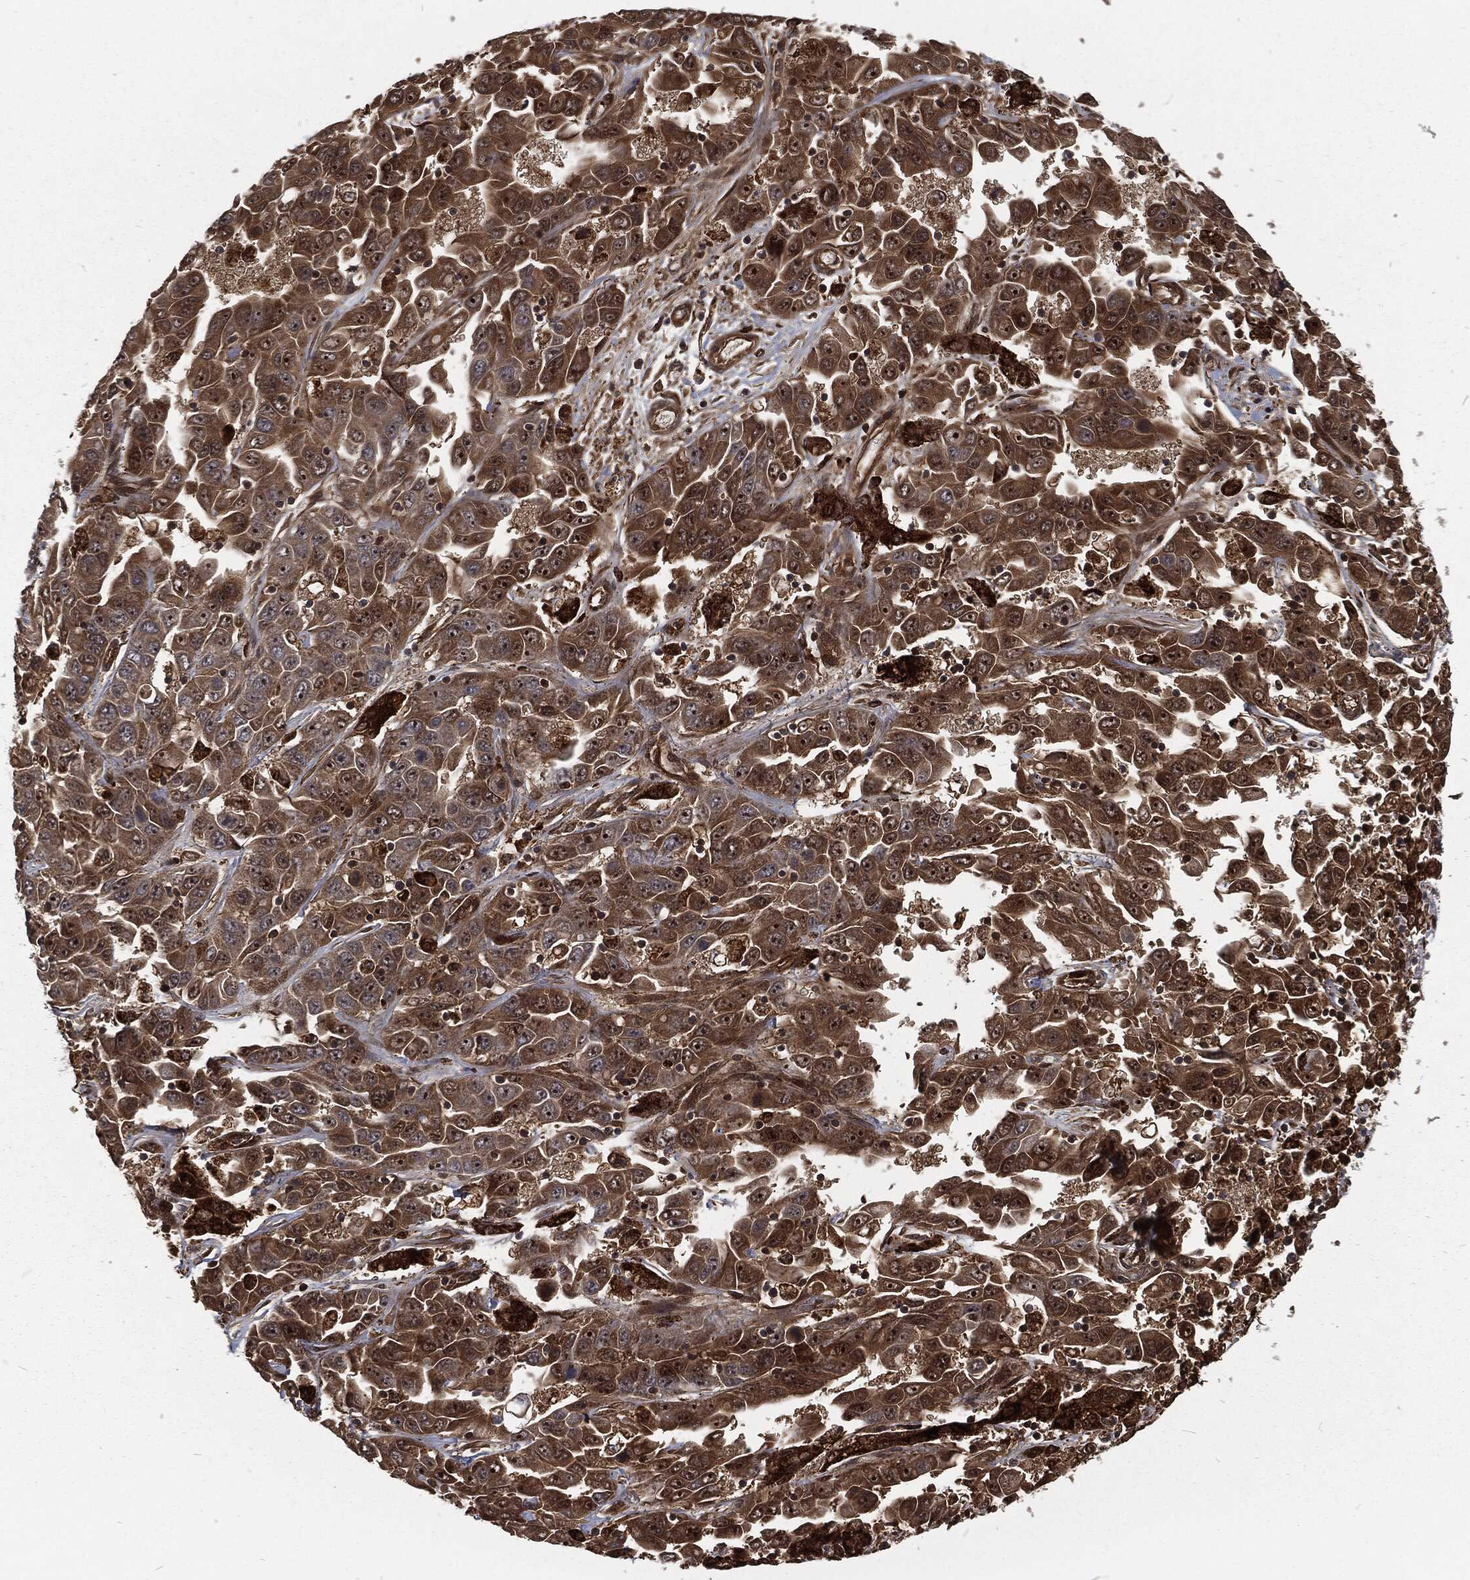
{"staining": {"intensity": "strong", "quantity": "25%-75%", "location": "cytoplasmic/membranous"}, "tissue": "liver cancer", "cell_type": "Tumor cells", "image_type": "cancer", "snomed": [{"axis": "morphology", "description": "Cholangiocarcinoma"}, {"axis": "topography", "description": "Liver"}], "caption": "Immunohistochemistry (IHC) staining of liver cholangiocarcinoma, which exhibits high levels of strong cytoplasmic/membranous expression in approximately 25%-75% of tumor cells indicating strong cytoplasmic/membranous protein positivity. The staining was performed using DAB (brown) for protein detection and nuclei were counterstained in hematoxylin (blue).", "gene": "RFTN1", "patient": {"sex": "female", "age": 52}}